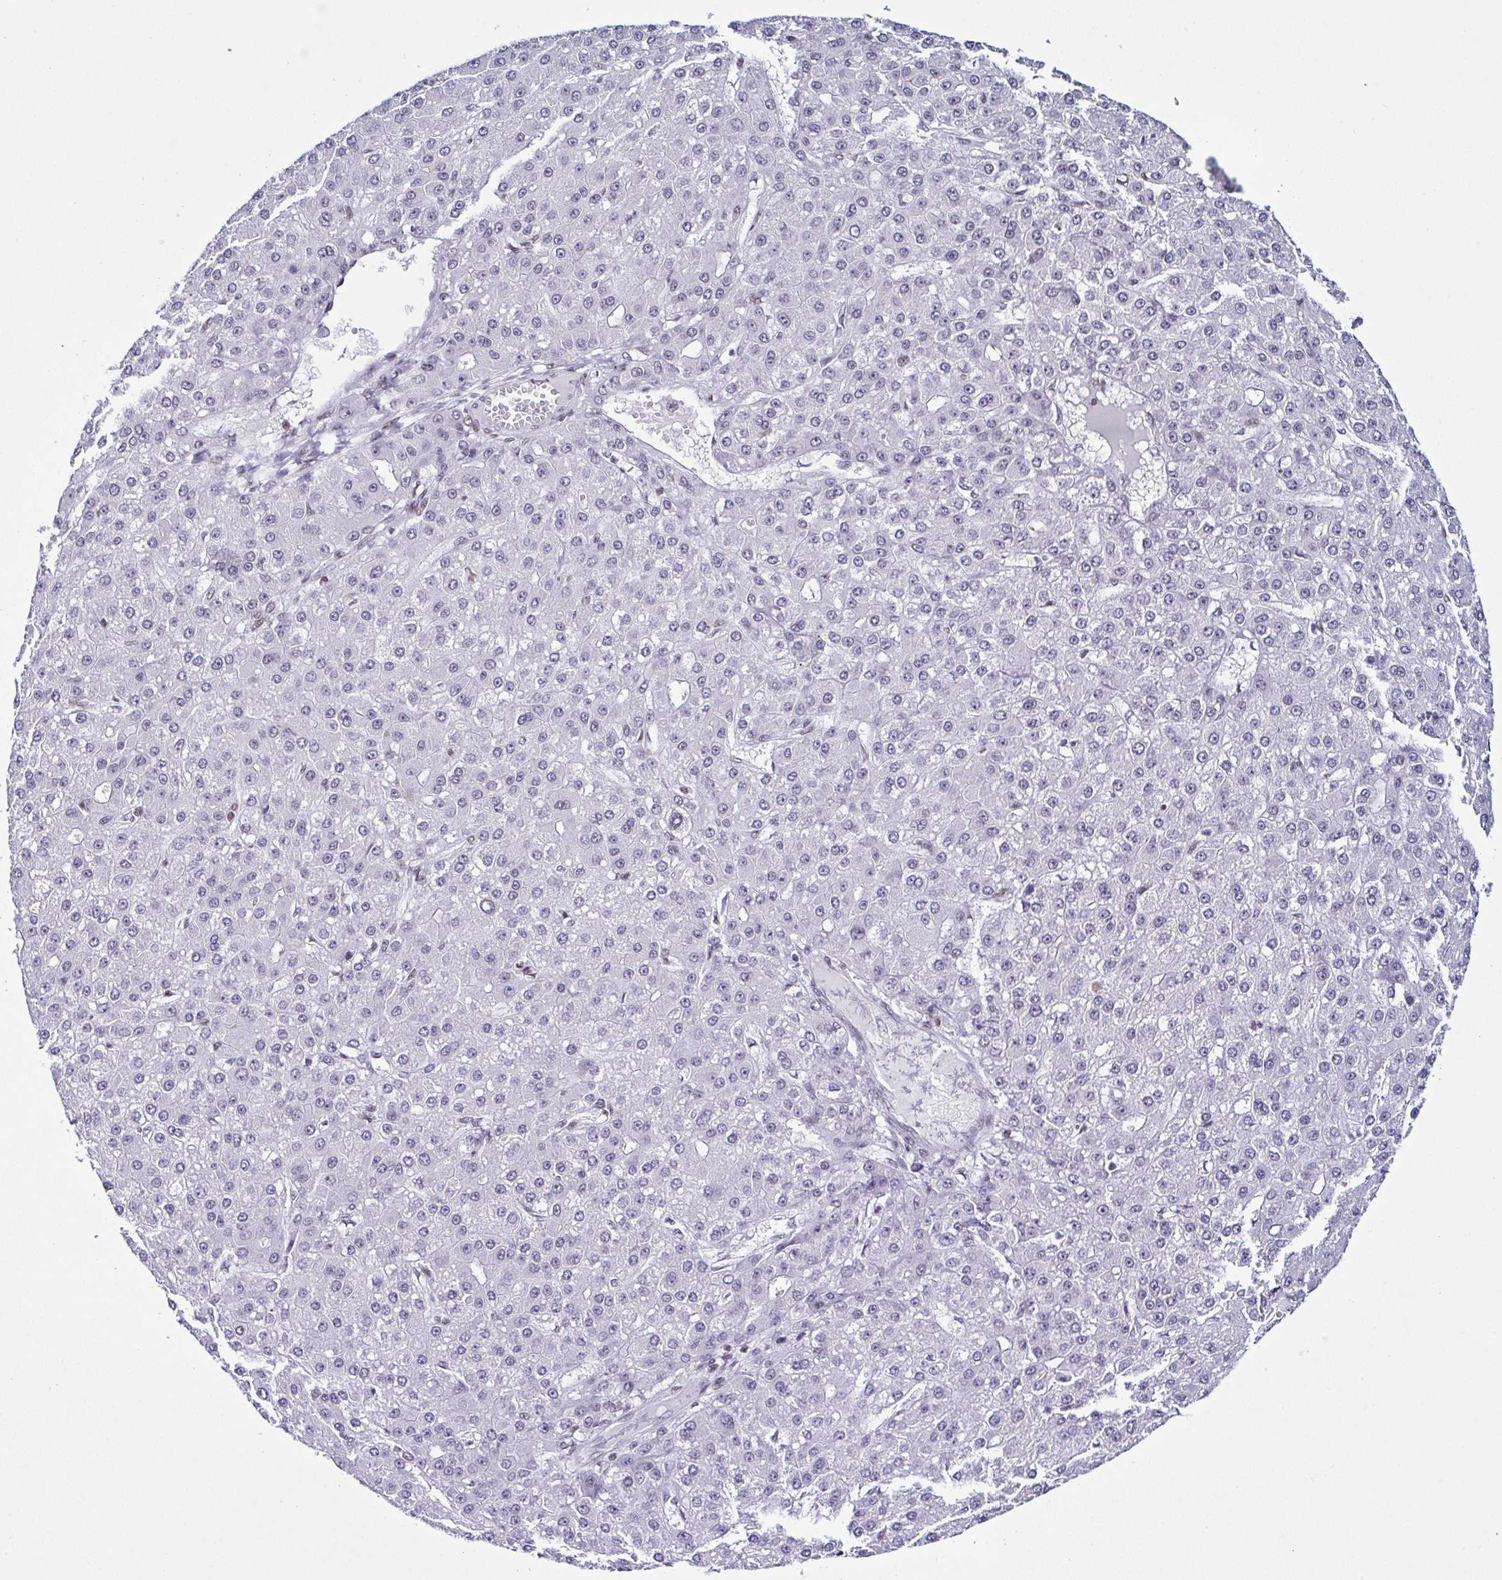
{"staining": {"intensity": "negative", "quantity": "none", "location": "none"}, "tissue": "liver cancer", "cell_type": "Tumor cells", "image_type": "cancer", "snomed": [{"axis": "morphology", "description": "Carcinoma, Hepatocellular, NOS"}, {"axis": "topography", "description": "Liver"}], "caption": "A high-resolution image shows immunohistochemistry staining of liver hepatocellular carcinoma, which shows no significant staining in tumor cells.", "gene": "DR1", "patient": {"sex": "male", "age": 67}}